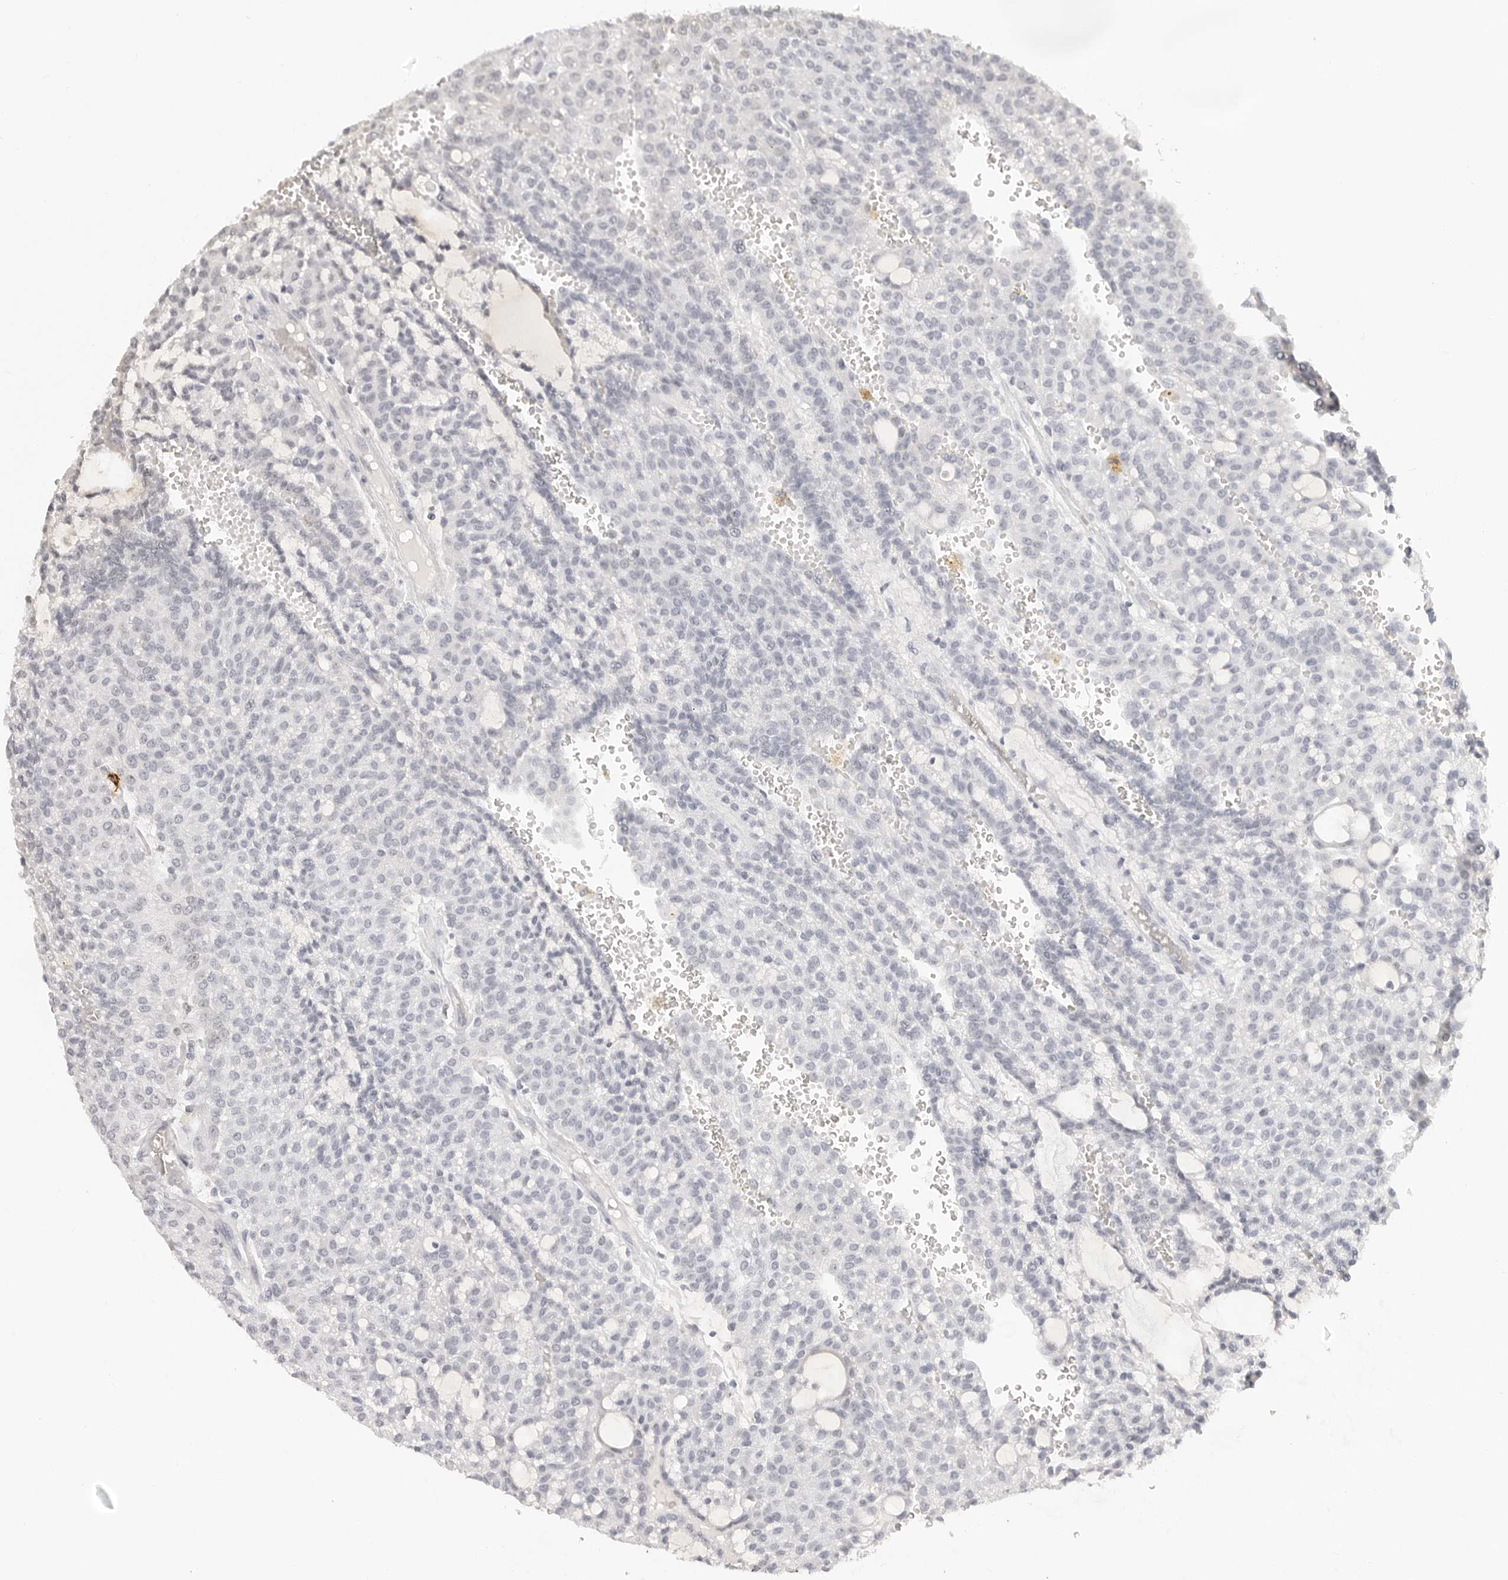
{"staining": {"intensity": "negative", "quantity": "none", "location": "none"}, "tissue": "renal cancer", "cell_type": "Tumor cells", "image_type": "cancer", "snomed": [{"axis": "morphology", "description": "Adenocarcinoma, NOS"}, {"axis": "topography", "description": "Kidney"}], "caption": "High magnification brightfield microscopy of renal cancer (adenocarcinoma) stained with DAB (3,3'-diaminobenzidine) (brown) and counterstained with hematoxylin (blue): tumor cells show no significant positivity.", "gene": "MSH6", "patient": {"sex": "male", "age": 63}}